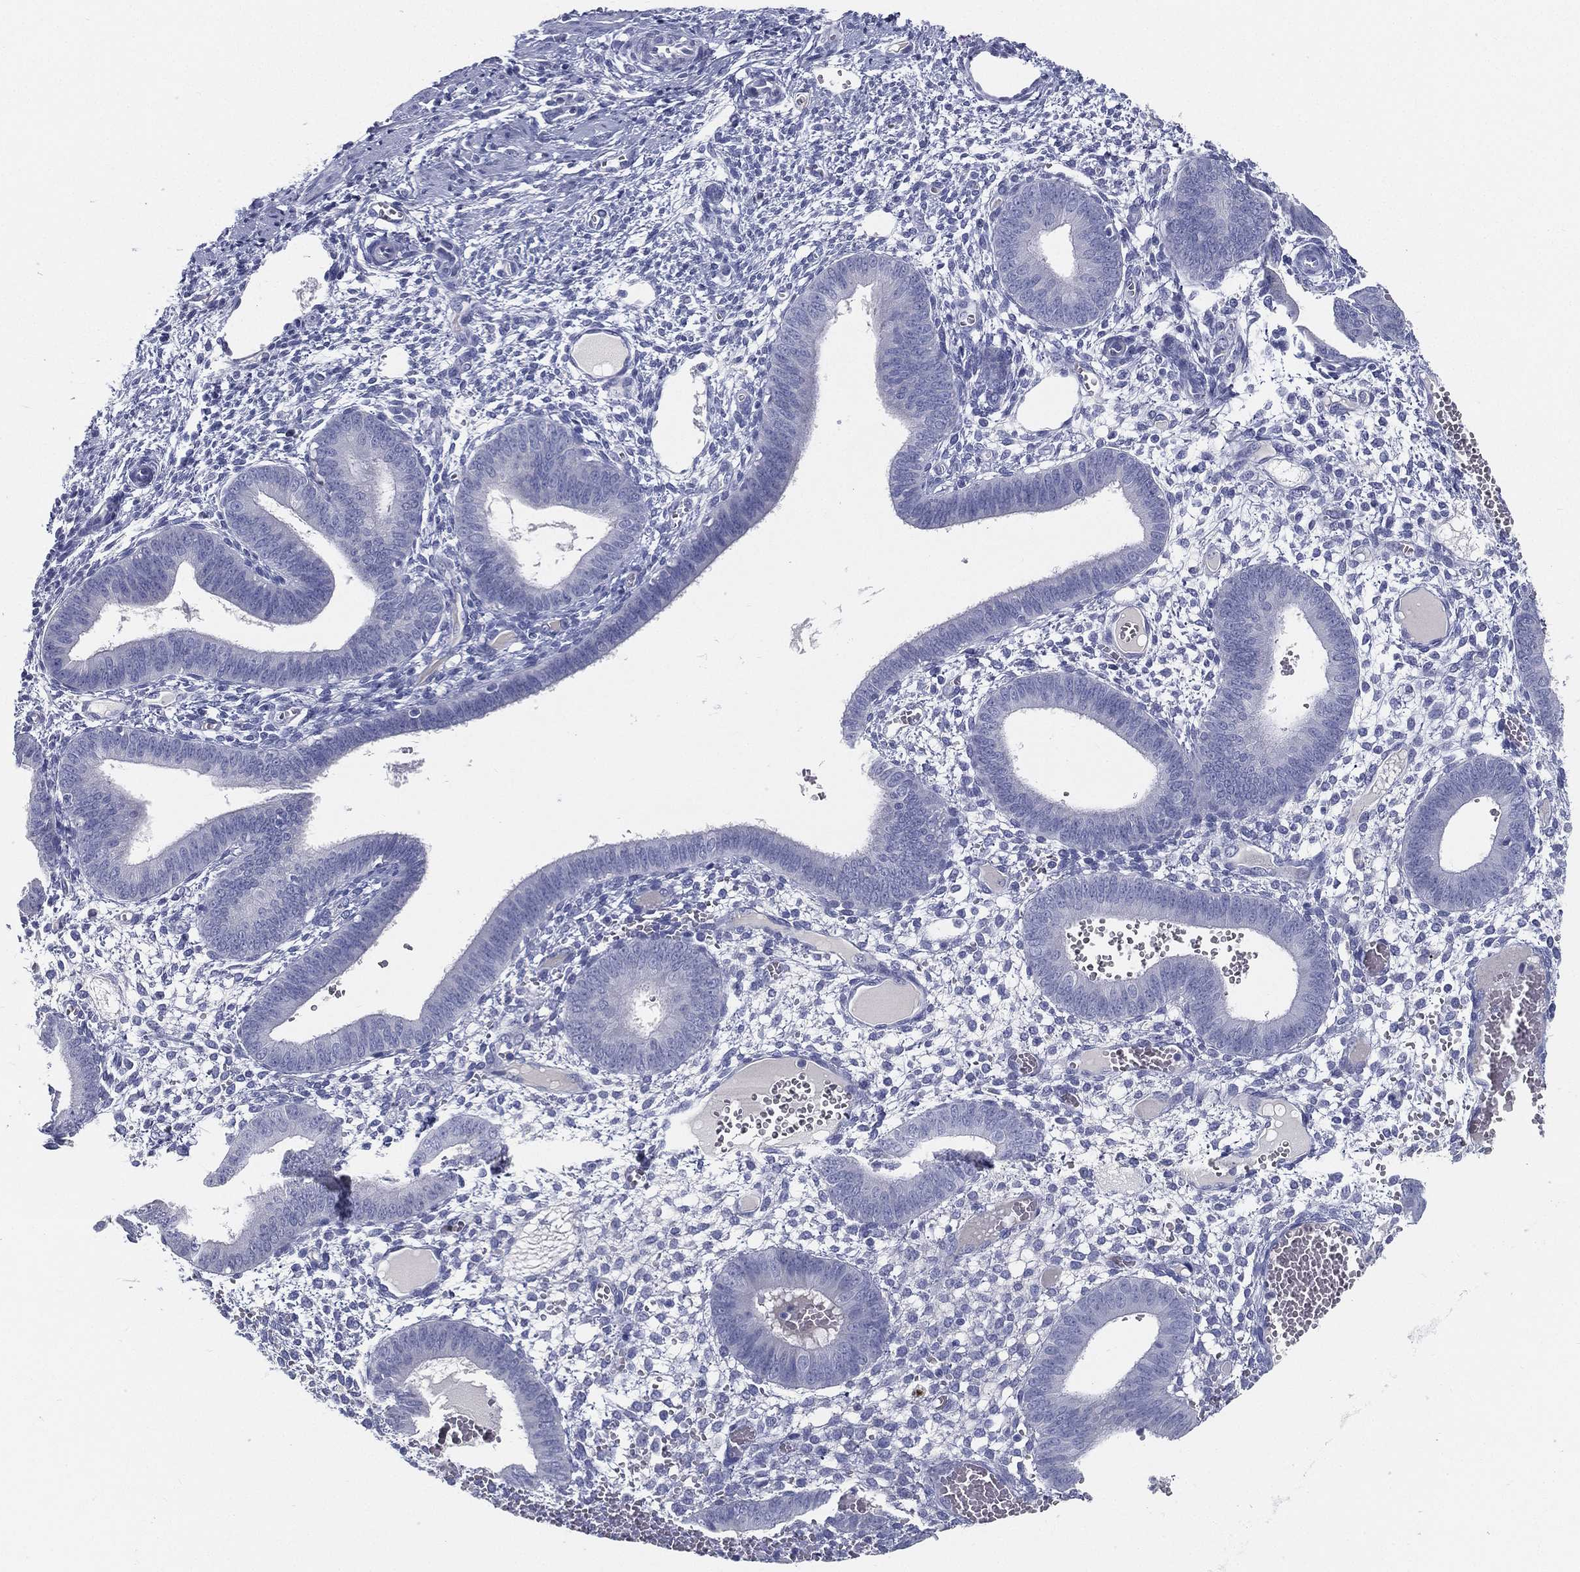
{"staining": {"intensity": "negative", "quantity": "none", "location": "none"}, "tissue": "endometrium", "cell_type": "Cells in endometrial stroma", "image_type": "normal", "snomed": [{"axis": "morphology", "description": "Normal tissue, NOS"}, {"axis": "topography", "description": "Endometrium"}], "caption": "High power microscopy micrograph of an IHC image of unremarkable endometrium, revealing no significant staining in cells in endometrial stroma. Brightfield microscopy of immunohistochemistry (IHC) stained with DAB (3,3'-diaminobenzidine) (brown) and hematoxylin (blue), captured at high magnification.", "gene": "STS", "patient": {"sex": "female", "age": 42}}